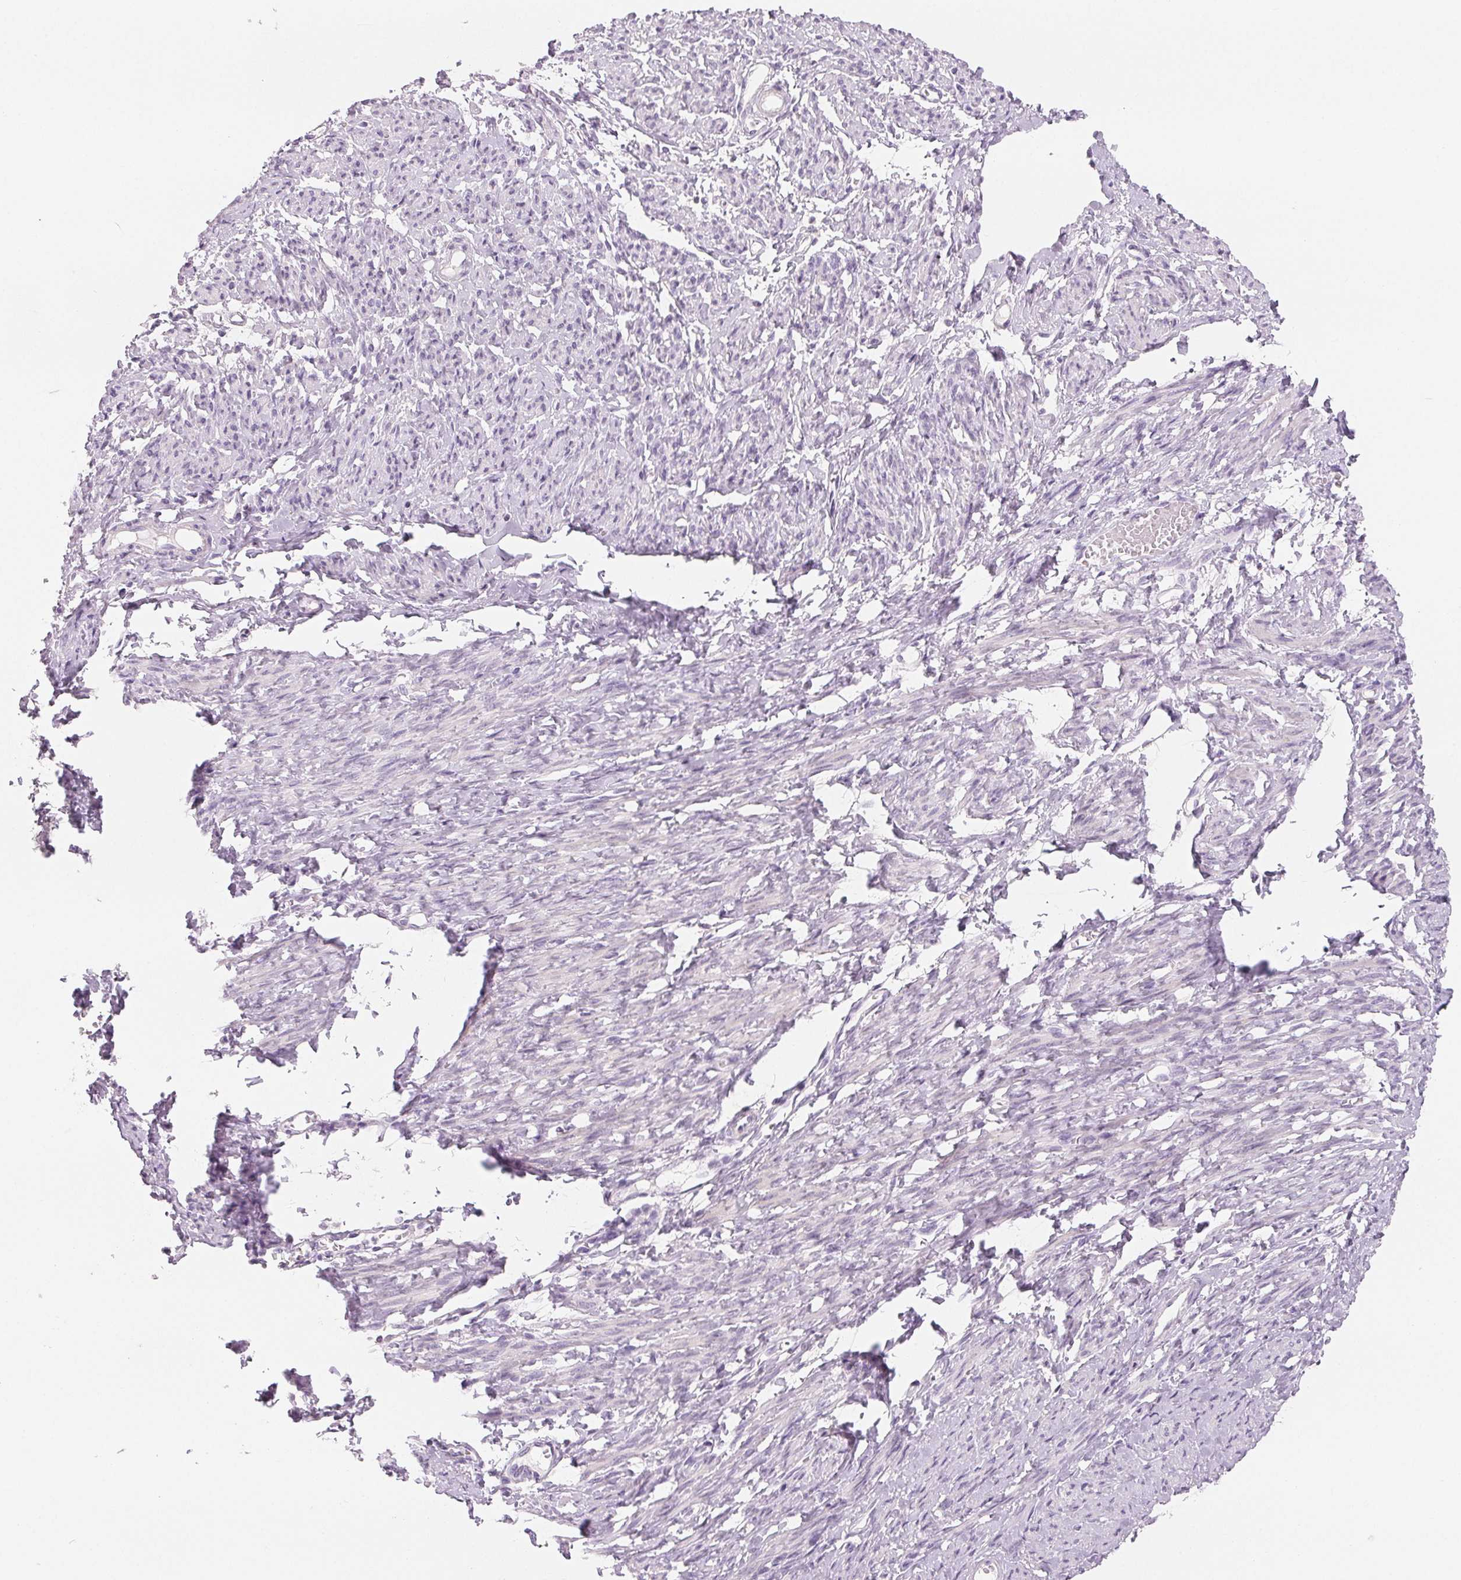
{"staining": {"intensity": "weak", "quantity": "<25%", "location": "cytoplasmic/membranous"}, "tissue": "smooth muscle", "cell_type": "Smooth muscle cells", "image_type": "normal", "snomed": [{"axis": "morphology", "description": "Normal tissue, NOS"}, {"axis": "topography", "description": "Smooth muscle"}], "caption": "IHC histopathology image of unremarkable smooth muscle: human smooth muscle stained with DAB (3,3'-diaminobenzidine) displays no significant protein staining in smooth muscle cells.", "gene": "CD69", "patient": {"sex": "female", "age": 65}}